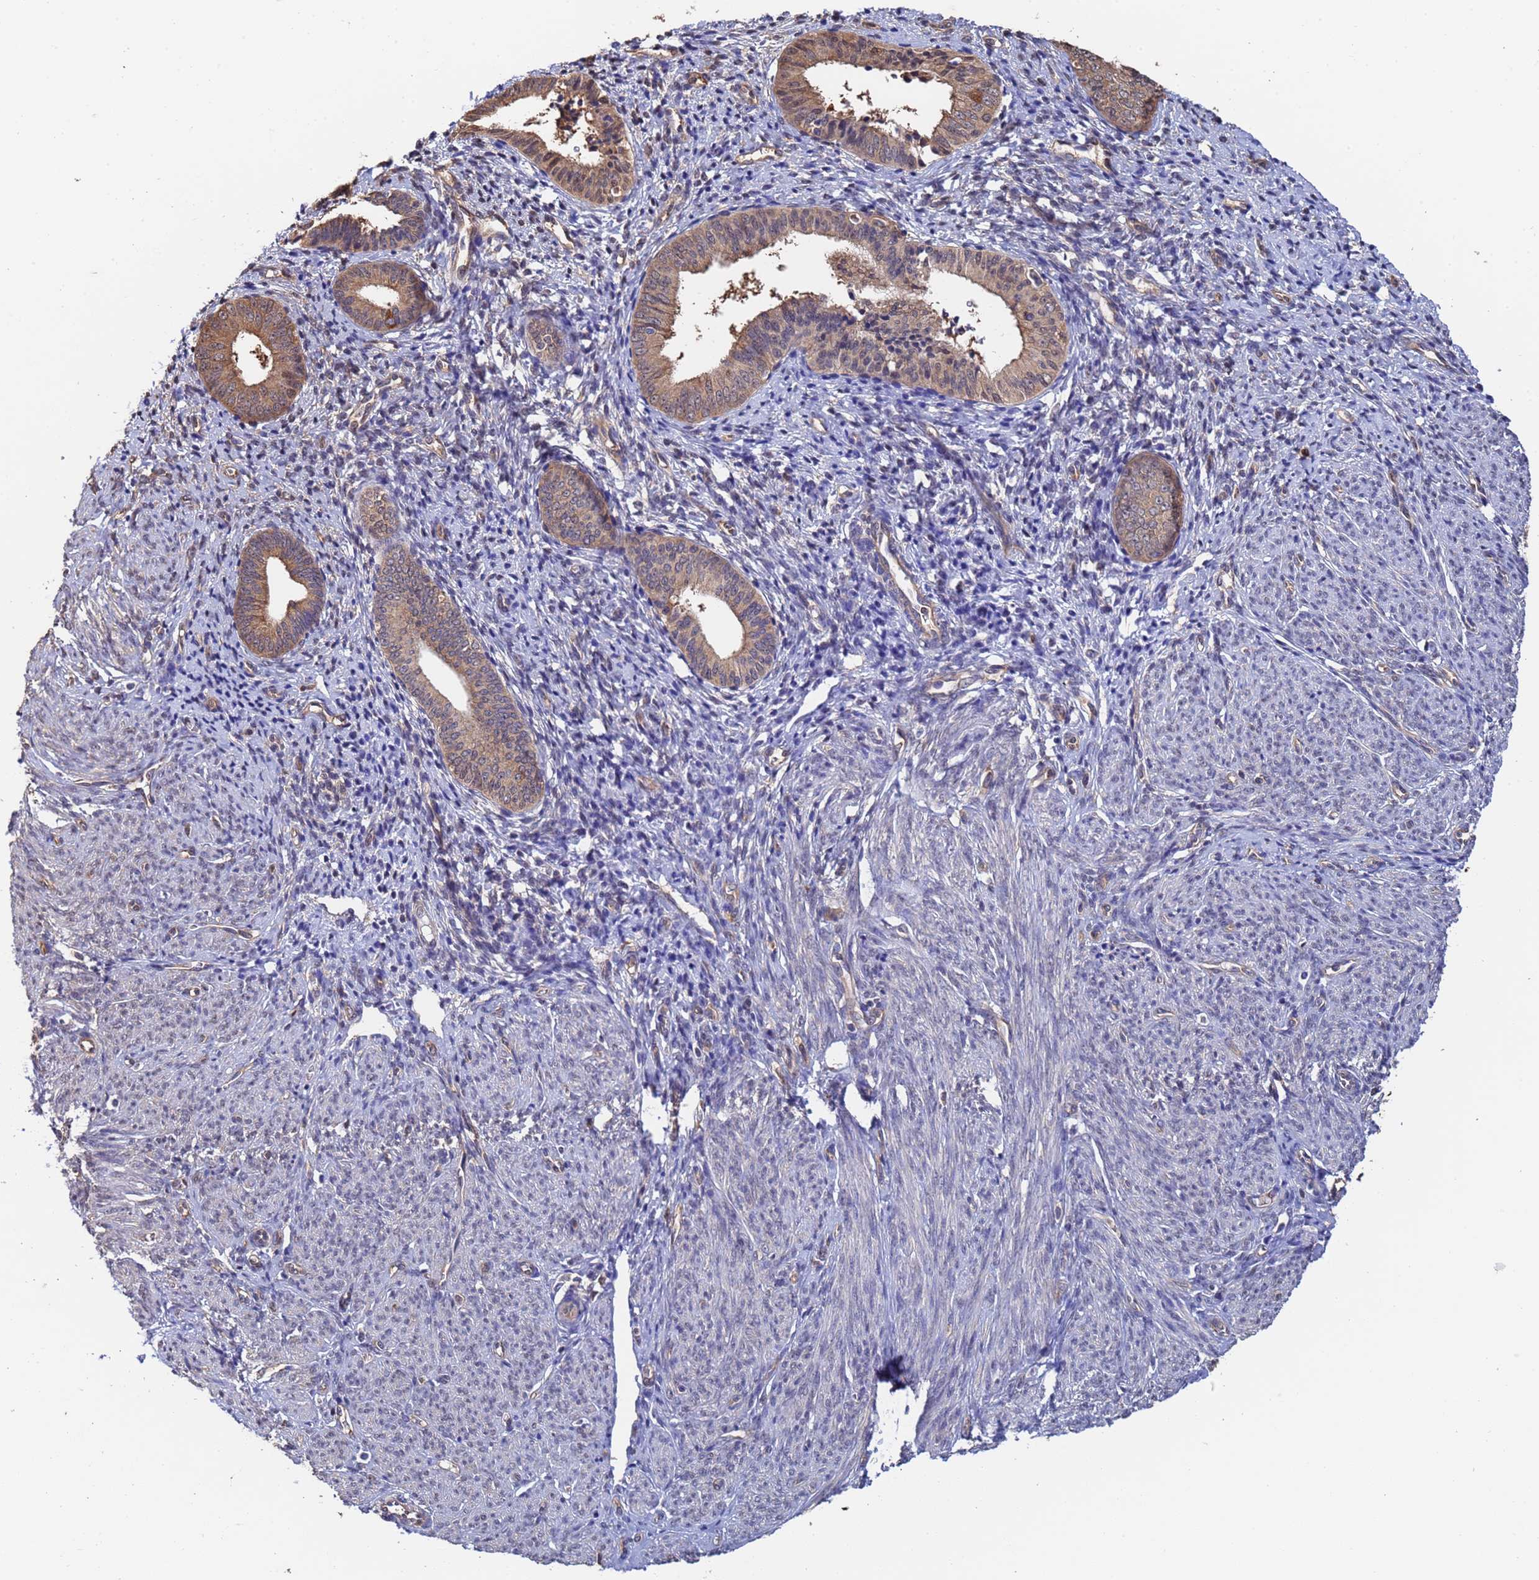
{"staining": {"intensity": "moderate", "quantity": ">75%", "location": "cytoplasmic/membranous"}, "tissue": "endometrial cancer", "cell_type": "Tumor cells", "image_type": "cancer", "snomed": [{"axis": "morphology", "description": "Adenocarcinoma, NOS"}, {"axis": "topography", "description": "Endometrium"}], "caption": "Adenocarcinoma (endometrial) stained for a protein shows moderate cytoplasmic/membranous positivity in tumor cells. (DAB (3,3'-diaminobenzidine) IHC with brightfield microscopy, high magnification).", "gene": "FAM25A", "patient": {"sex": "female", "age": 79}}